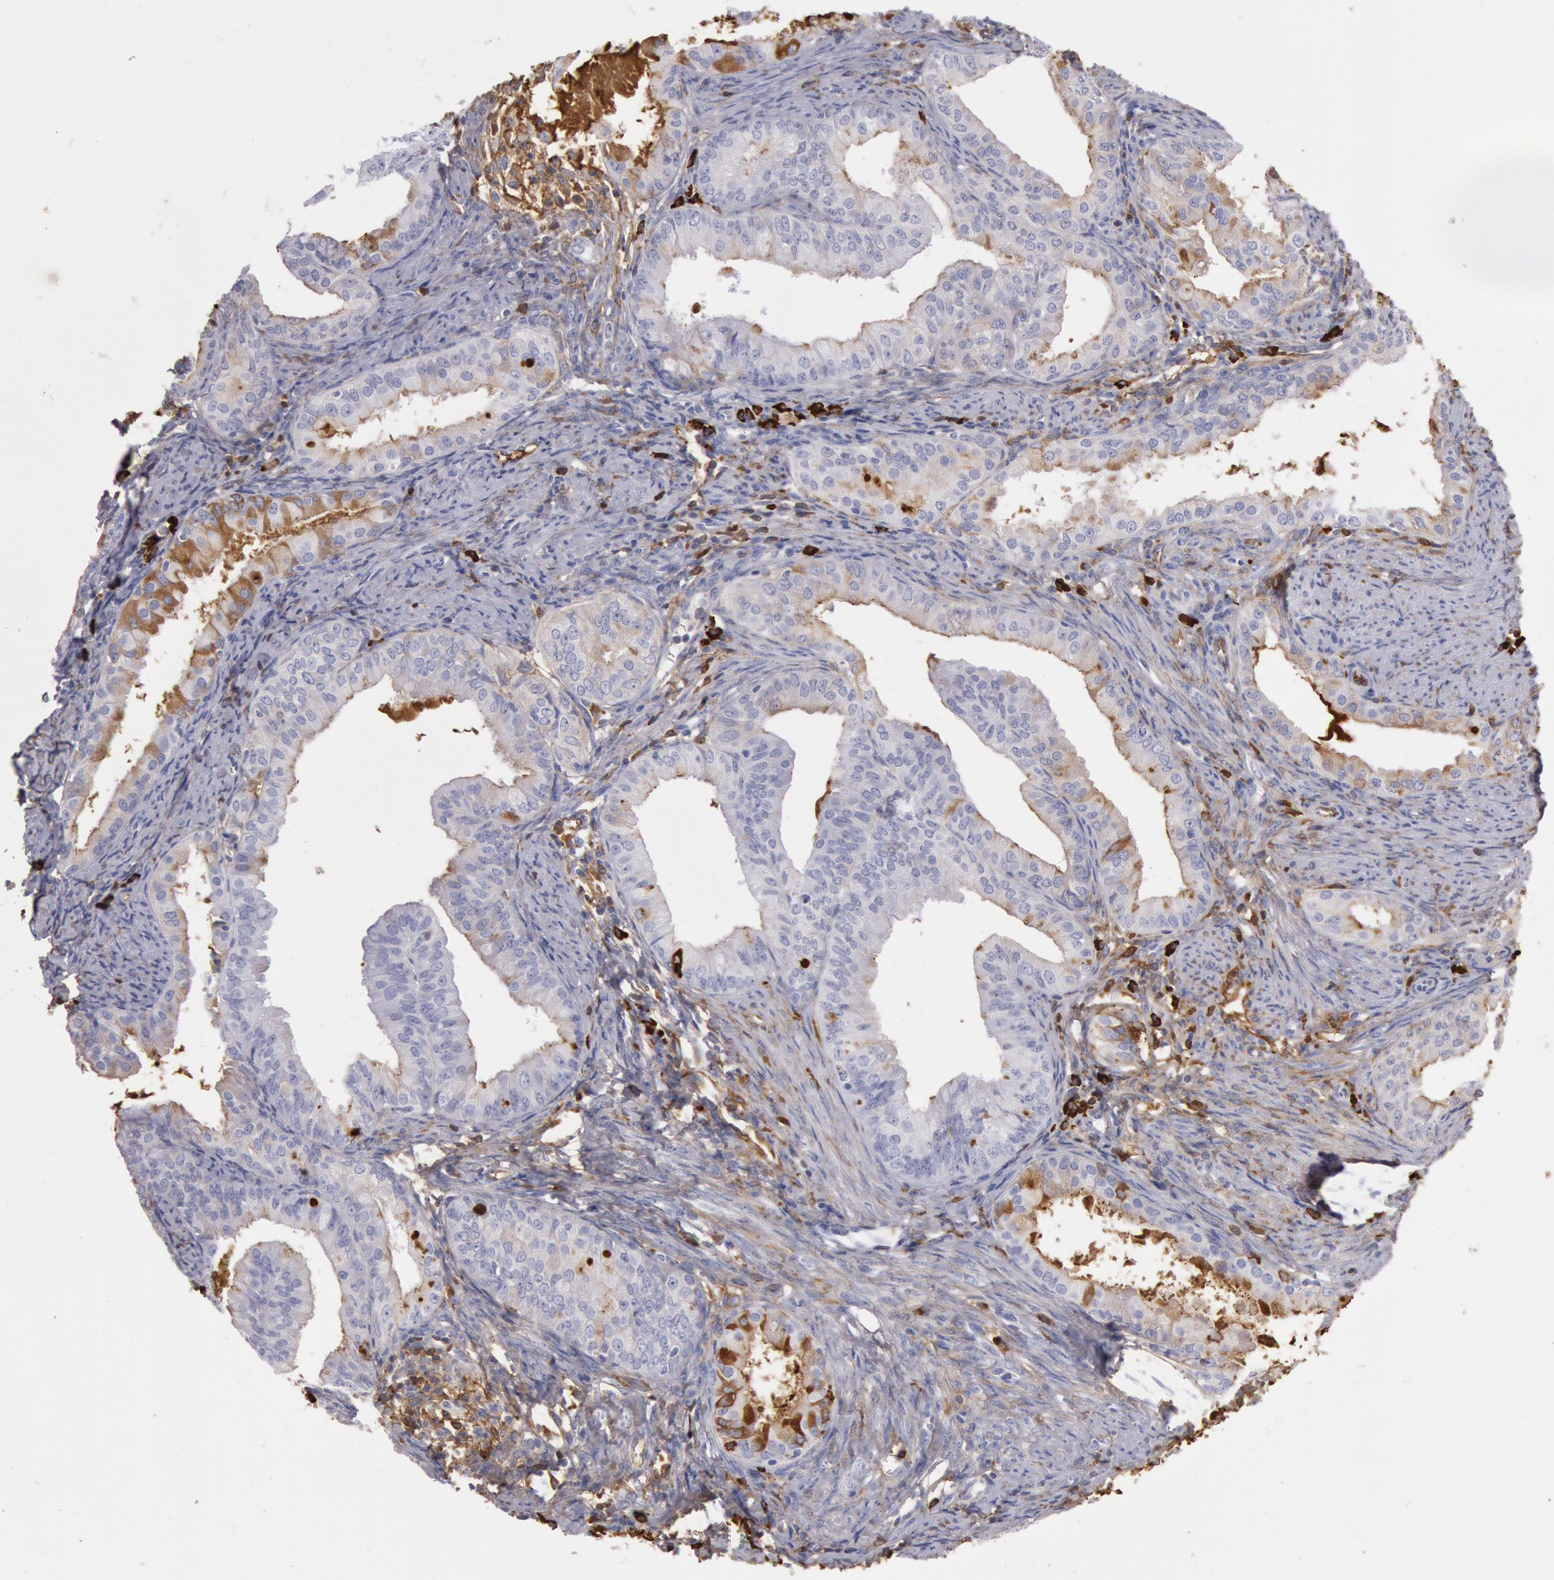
{"staining": {"intensity": "moderate", "quantity": "<25%", "location": "cytoplasmic/membranous"}, "tissue": "endometrial cancer", "cell_type": "Tumor cells", "image_type": "cancer", "snomed": [{"axis": "morphology", "description": "Adenocarcinoma, NOS"}, {"axis": "topography", "description": "Endometrium"}], "caption": "Immunohistochemistry image of neoplastic tissue: adenocarcinoma (endometrial) stained using IHC exhibits low levels of moderate protein expression localized specifically in the cytoplasmic/membranous of tumor cells, appearing as a cytoplasmic/membranous brown color.", "gene": "IGHA1", "patient": {"sex": "female", "age": 76}}